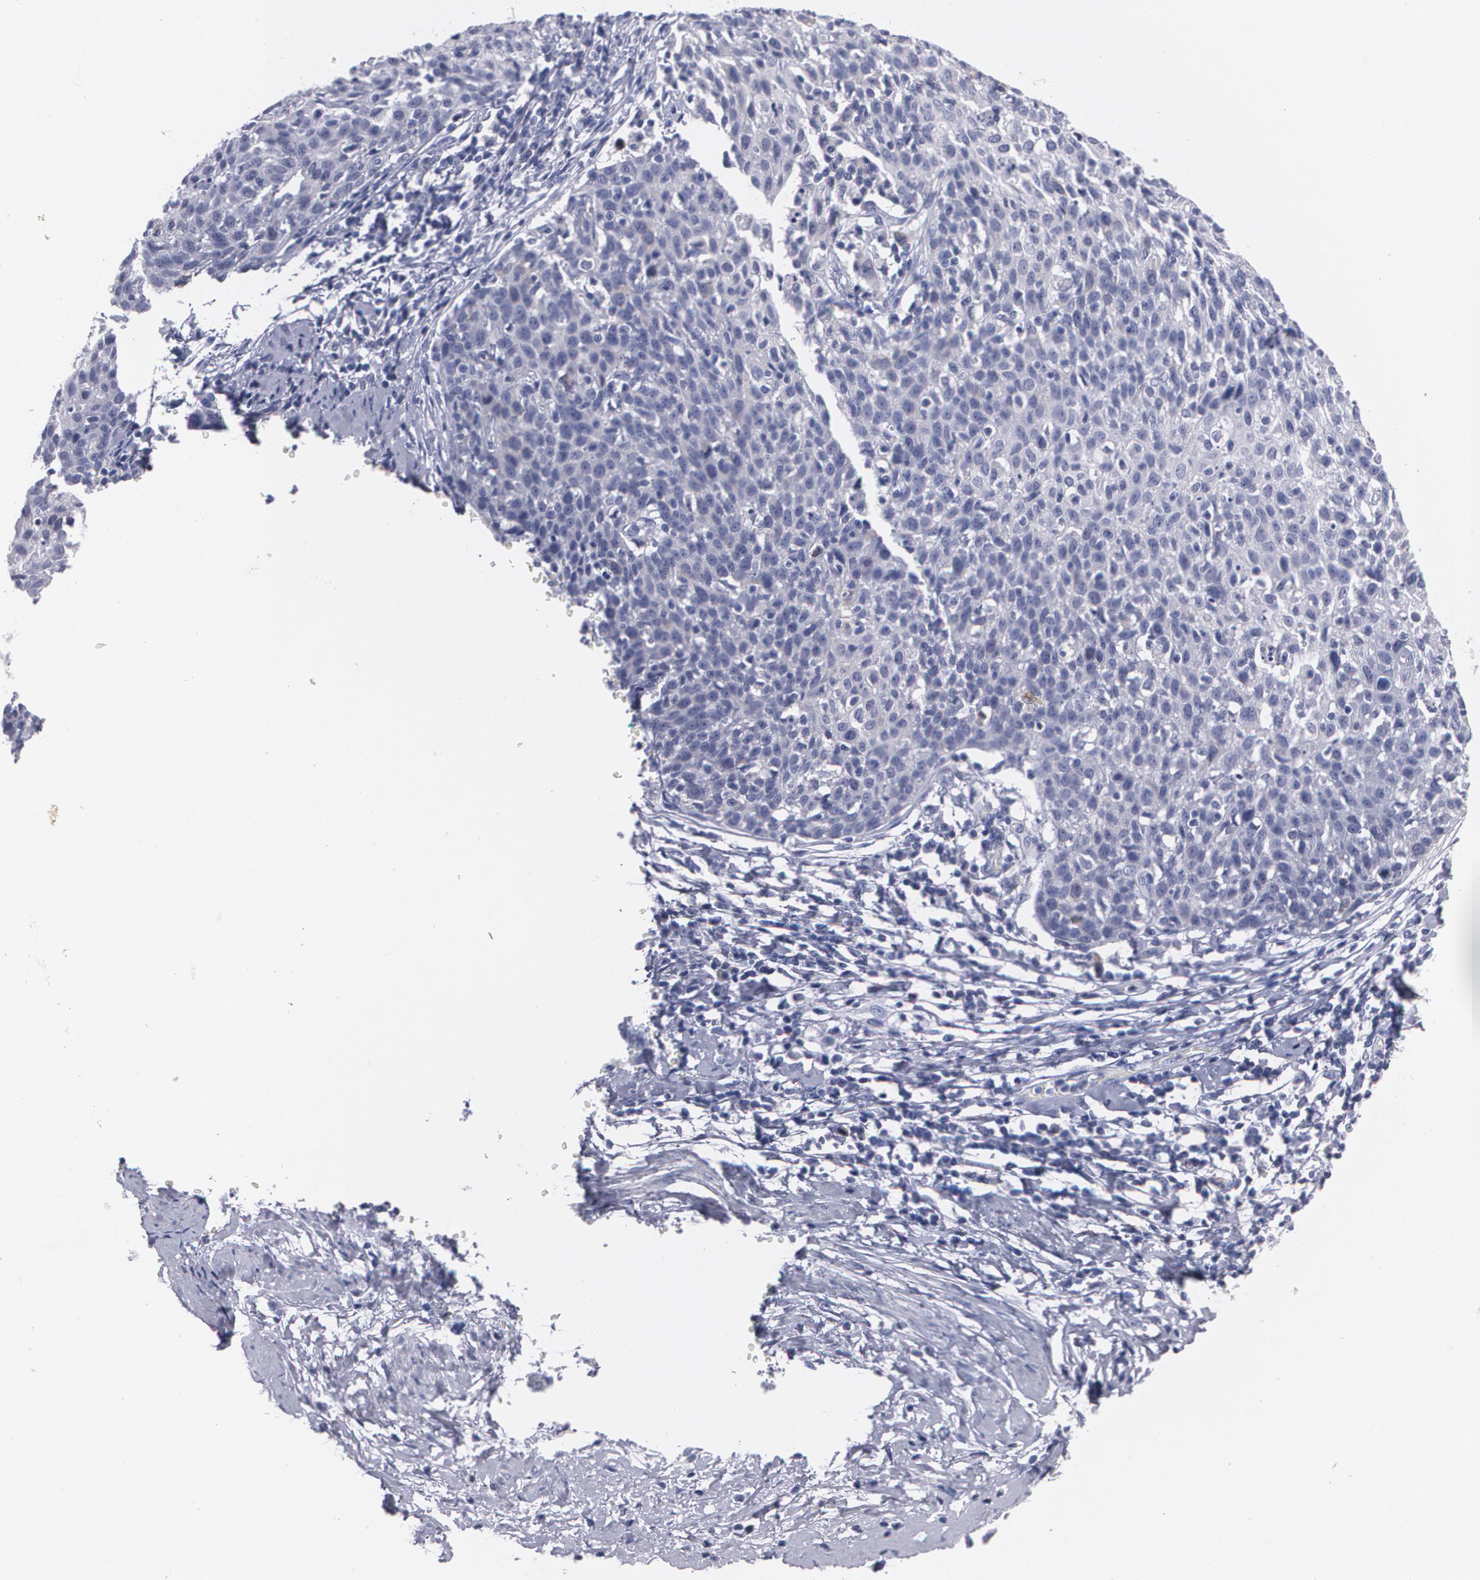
{"staining": {"intensity": "weak", "quantity": "<25%", "location": "cytoplasmic/membranous"}, "tissue": "cervical cancer", "cell_type": "Tumor cells", "image_type": "cancer", "snomed": [{"axis": "morphology", "description": "Squamous cell carcinoma, NOS"}, {"axis": "topography", "description": "Cervix"}], "caption": "Histopathology image shows no significant protein staining in tumor cells of cervical squamous cell carcinoma.", "gene": "HMMR", "patient": {"sex": "female", "age": 38}}